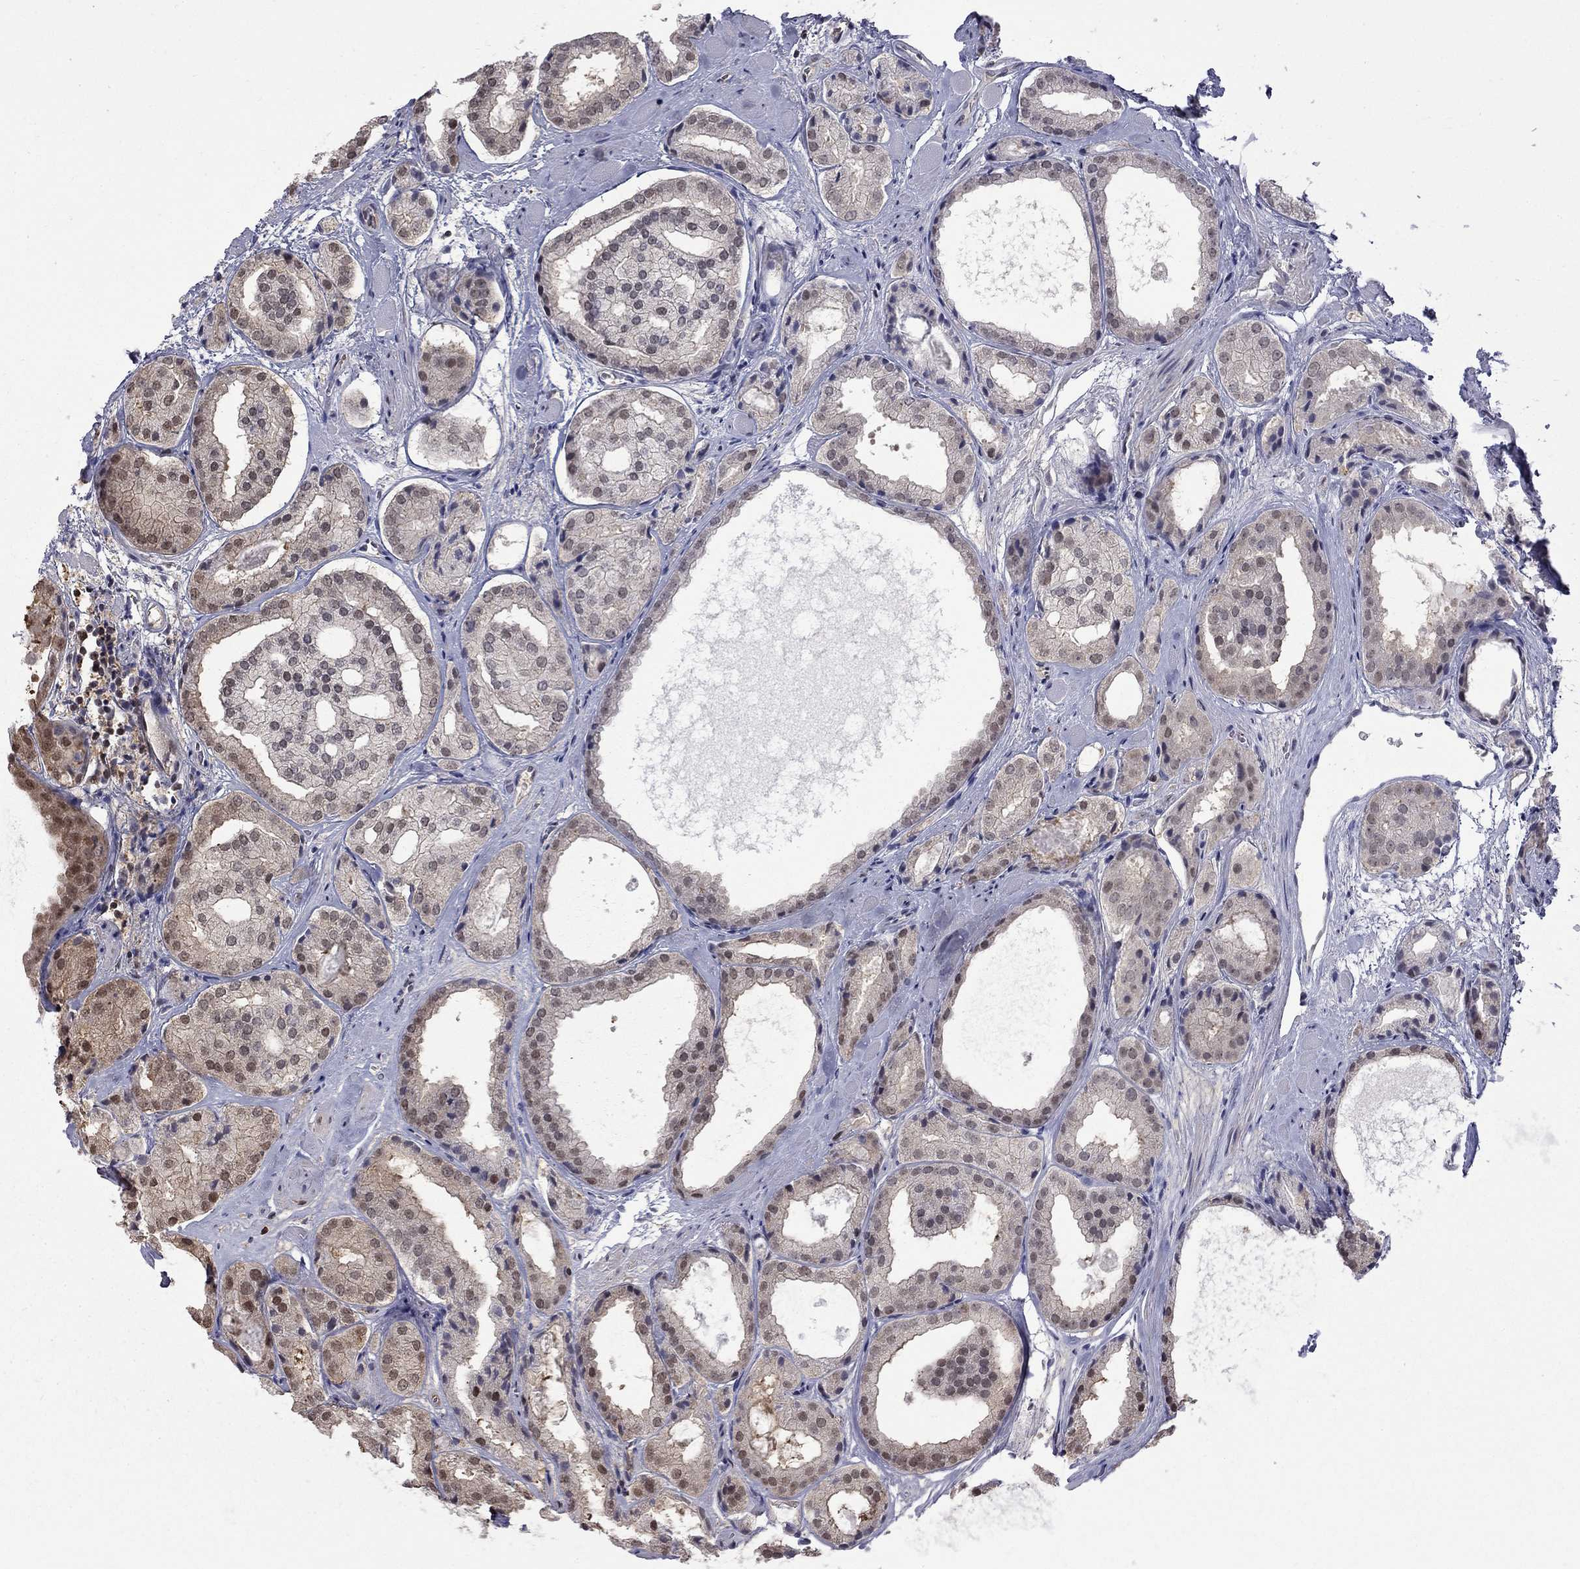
{"staining": {"intensity": "moderate", "quantity": "<25%", "location": "nuclear"}, "tissue": "prostate cancer", "cell_type": "Tumor cells", "image_type": "cancer", "snomed": [{"axis": "morphology", "description": "Adenocarcinoma, Low grade"}, {"axis": "topography", "description": "Prostate"}], "caption": "Prostate adenocarcinoma (low-grade) was stained to show a protein in brown. There is low levels of moderate nuclear expression in about <25% of tumor cells.", "gene": "RFWD3", "patient": {"sex": "male", "age": 69}}